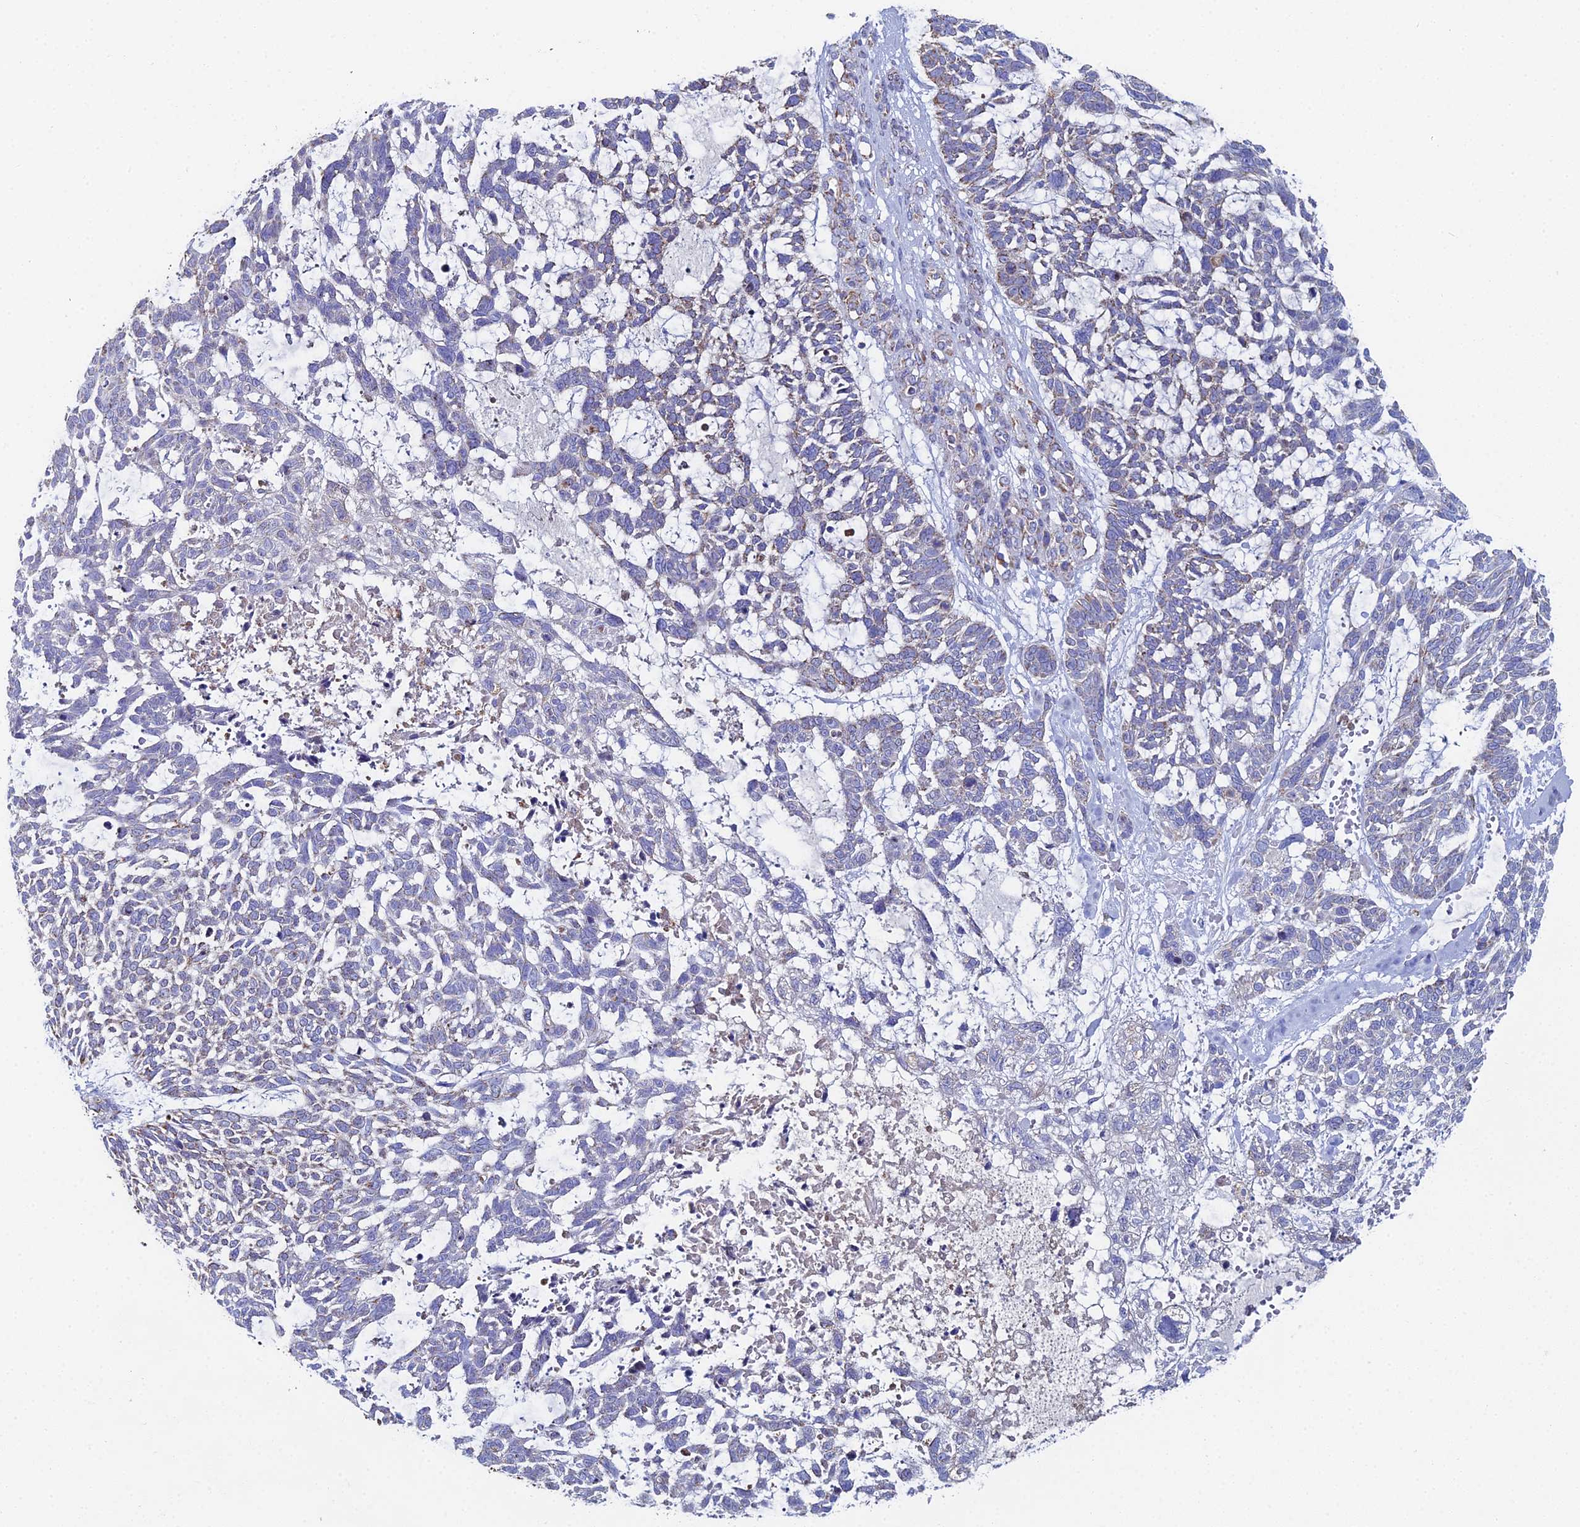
{"staining": {"intensity": "weak", "quantity": "<25%", "location": "cytoplasmic/membranous"}, "tissue": "skin cancer", "cell_type": "Tumor cells", "image_type": "cancer", "snomed": [{"axis": "morphology", "description": "Basal cell carcinoma"}, {"axis": "topography", "description": "Skin"}], "caption": "IHC of basal cell carcinoma (skin) demonstrates no positivity in tumor cells.", "gene": "SPOCK2", "patient": {"sex": "male", "age": 88}}